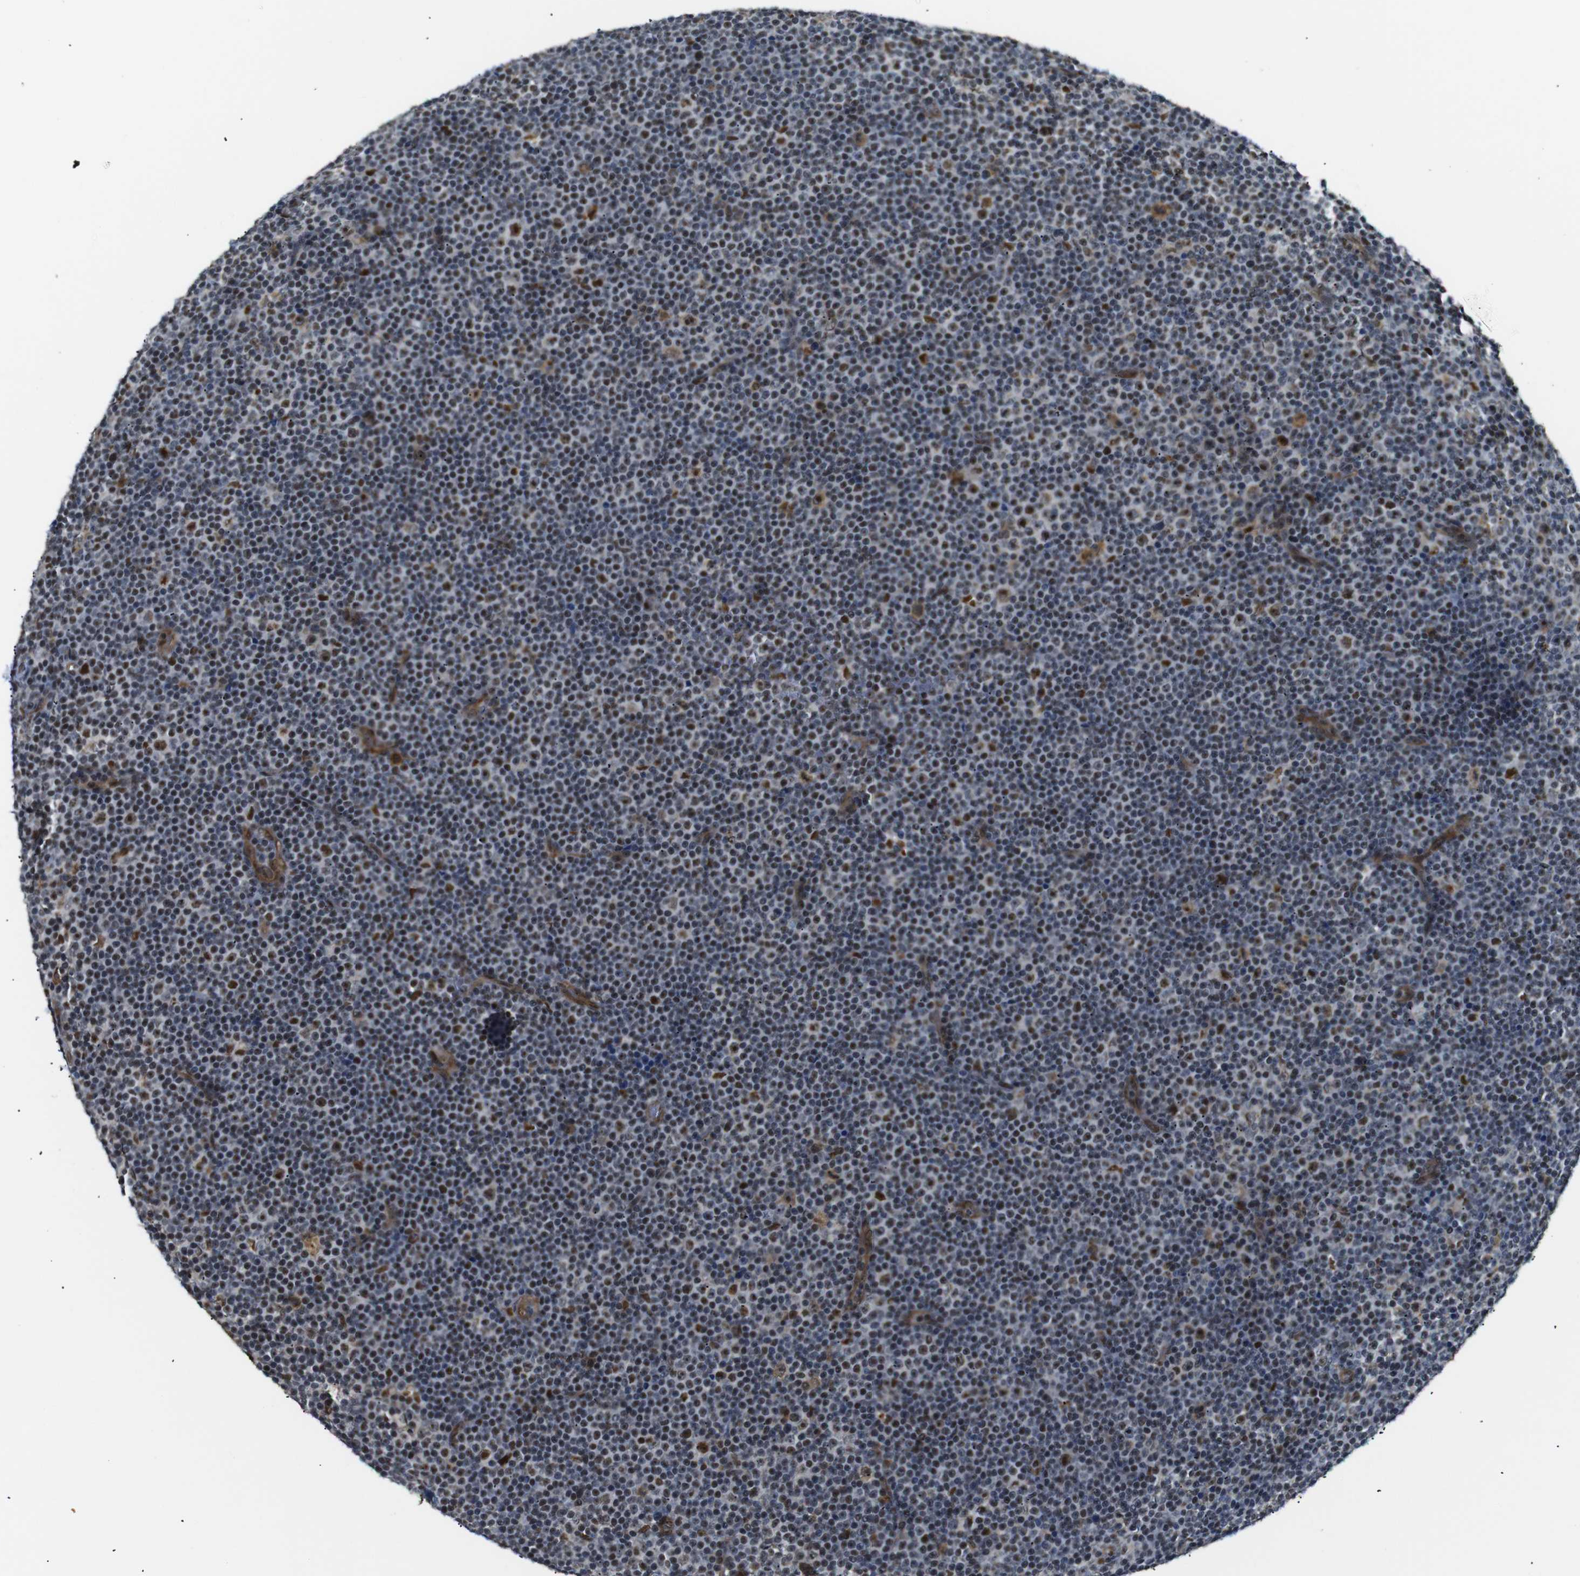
{"staining": {"intensity": "moderate", "quantity": "<25%", "location": "nuclear"}, "tissue": "lymphoma", "cell_type": "Tumor cells", "image_type": "cancer", "snomed": [{"axis": "morphology", "description": "Malignant lymphoma, non-Hodgkin's type, Low grade"}, {"axis": "topography", "description": "Lymph node"}], "caption": "Immunohistochemical staining of human lymphoma demonstrates low levels of moderate nuclear protein expression in approximately <25% of tumor cells.", "gene": "PARN", "patient": {"sex": "female", "age": 67}}